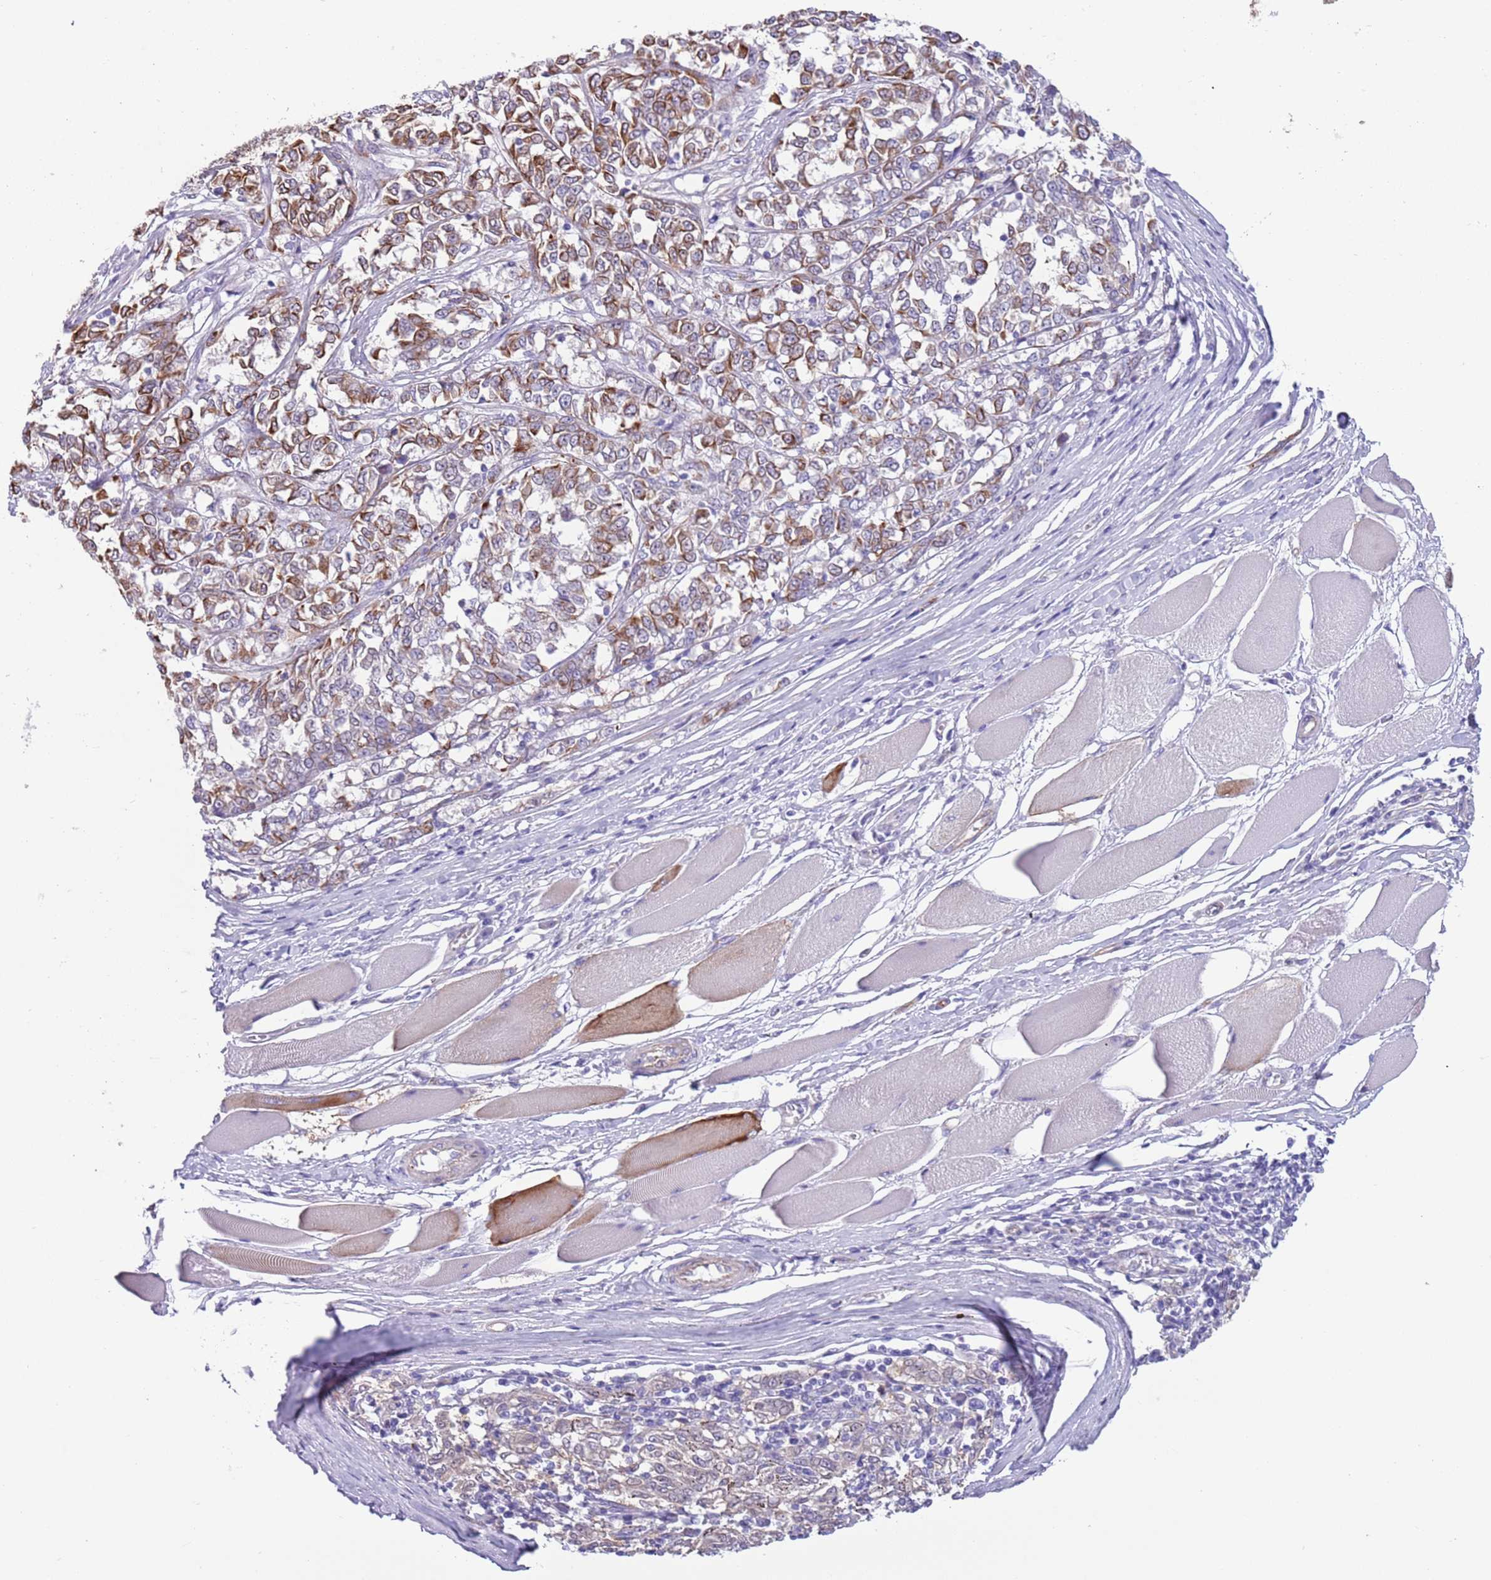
{"staining": {"intensity": "moderate", "quantity": "25%-75%", "location": "cytoplasmic/membranous"}, "tissue": "melanoma", "cell_type": "Tumor cells", "image_type": "cancer", "snomed": [{"axis": "morphology", "description": "Malignant melanoma, NOS"}, {"axis": "topography", "description": "Skin"}], "caption": "A micrograph of melanoma stained for a protein demonstrates moderate cytoplasmic/membranous brown staining in tumor cells.", "gene": "TSGA13", "patient": {"sex": "female", "age": 72}}